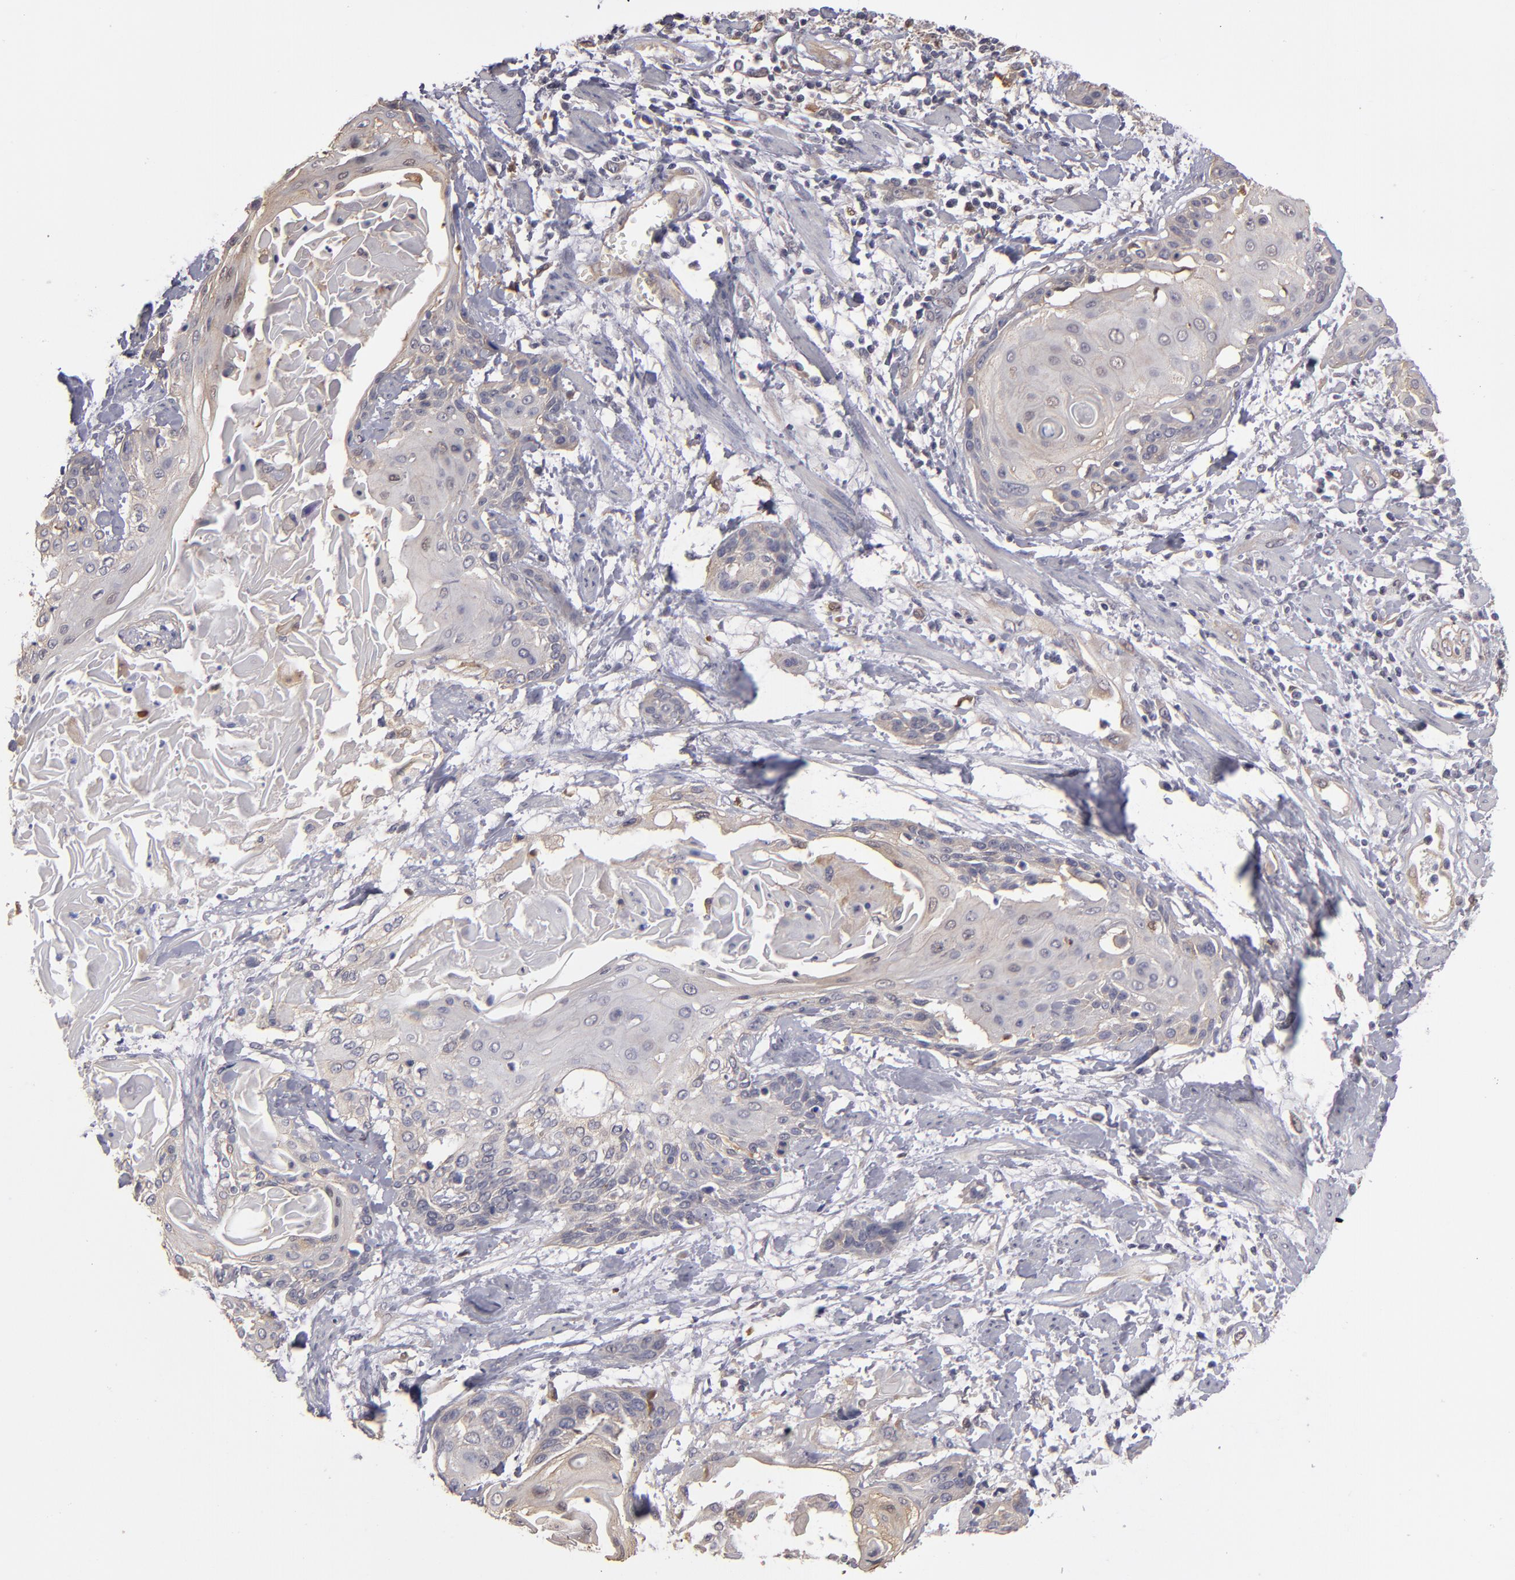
{"staining": {"intensity": "weak", "quantity": ">75%", "location": "cytoplasmic/membranous"}, "tissue": "cervical cancer", "cell_type": "Tumor cells", "image_type": "cancer", "snomed": [{"axis": "morphology", "description": "Squamous cell carcinoma, NOS"}, {"axis": "topography", "description": "Cervix"}], "caption": "Cervical cancer (squamous cell carcinoma) was stained to show a protein in brown. There is low levels of weak cytoplasmic/membranous staining in approximately >75% of tumor cells.", "gene": "NDRG2", "patient": {"sex": "female", "age": 57}}